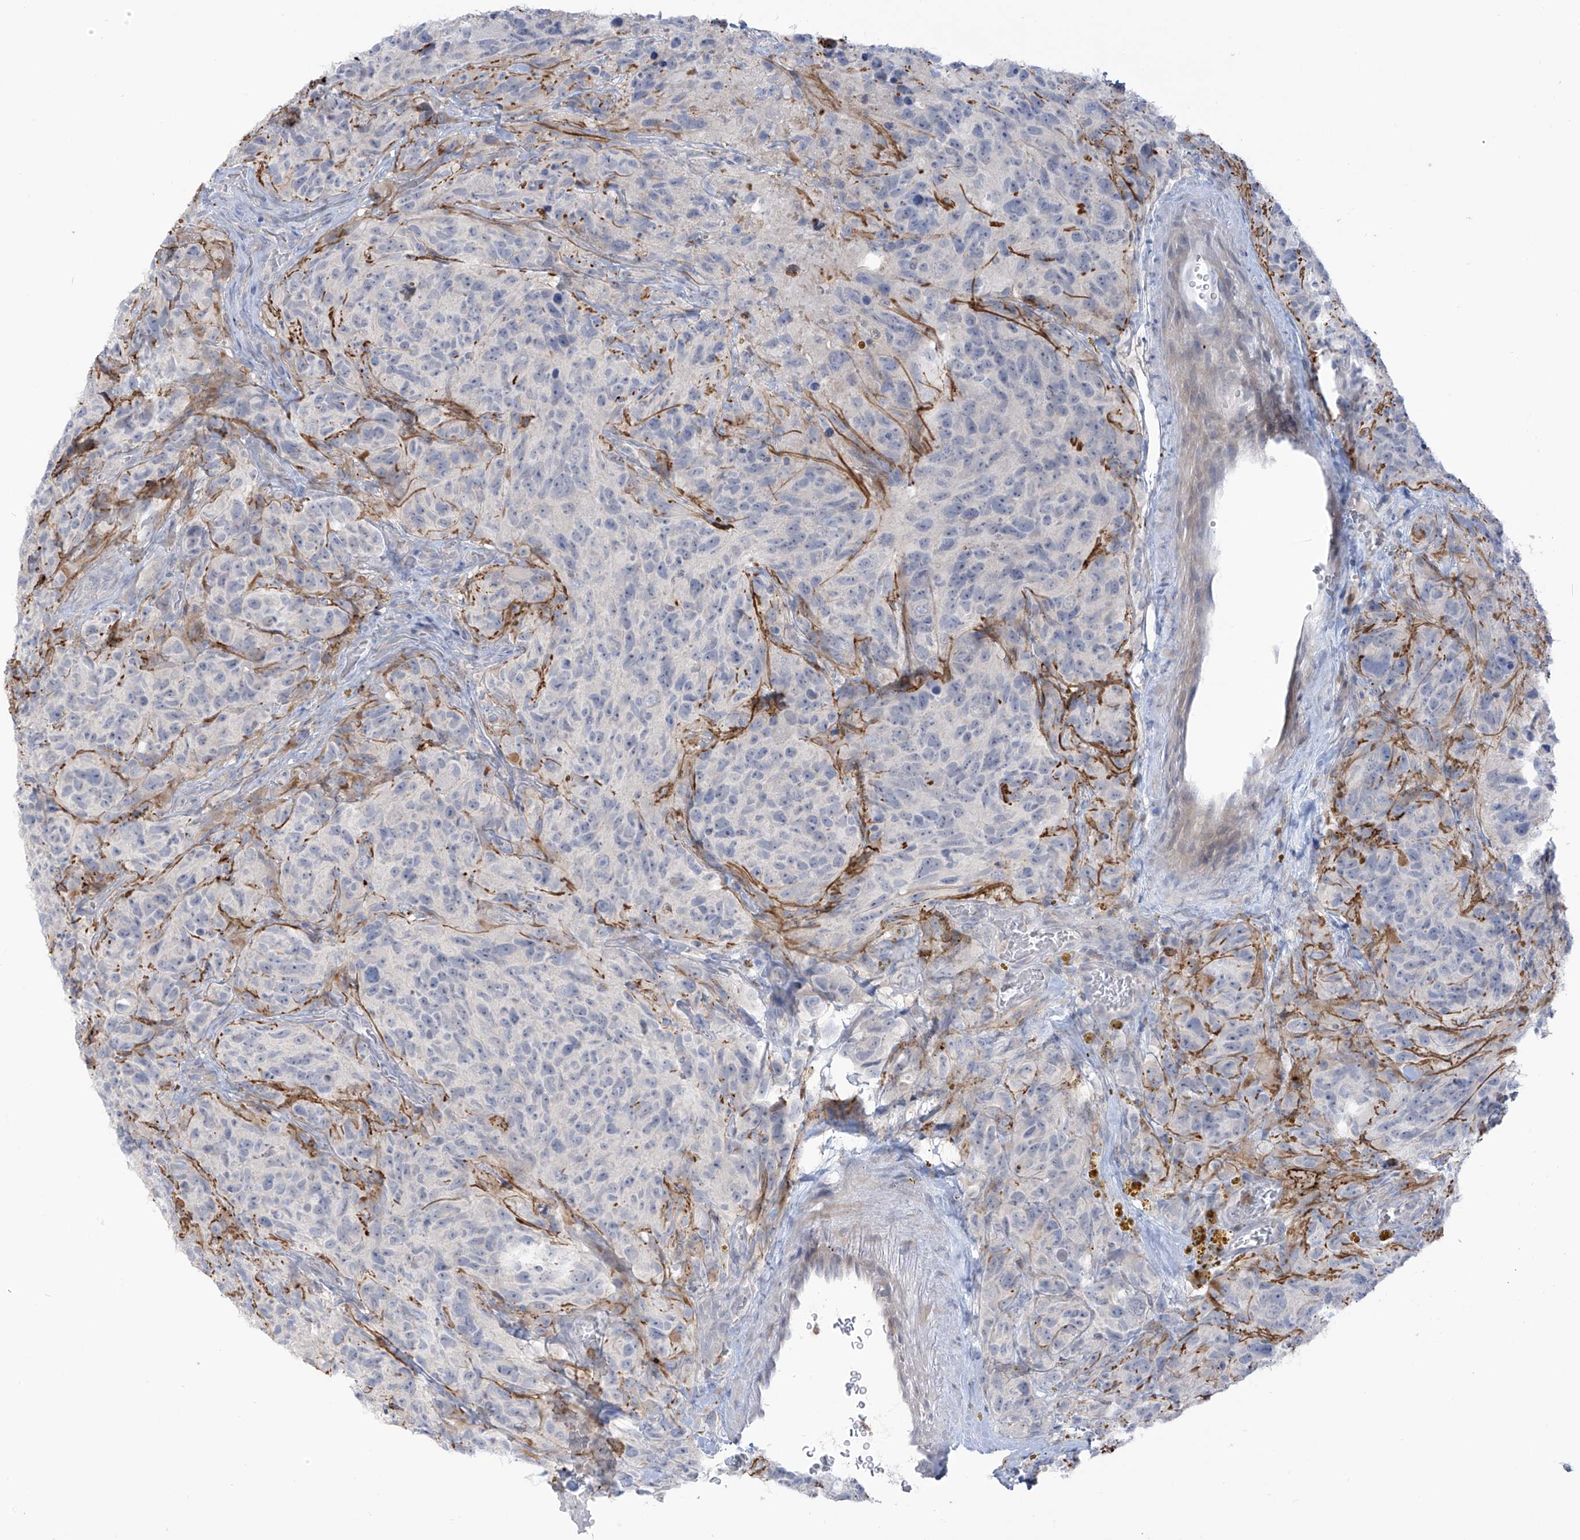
{"staining": {"intensity": "negative", "quantity": "none", "location": "none"}, "tissue": "glioma", "cell_type": "Tumor cells", "image_type": "cancer", "snomed": [{"axis": "morphology", "description": "Glioma, malignant, High grade"}, {"axis": "topography", "description": "Brain"}], "caption": "Micrograph shows no significant protein staining in tumor cells of glioma.", "gene": "NOTO", "patient": {"sex": "male", "age": 69}}